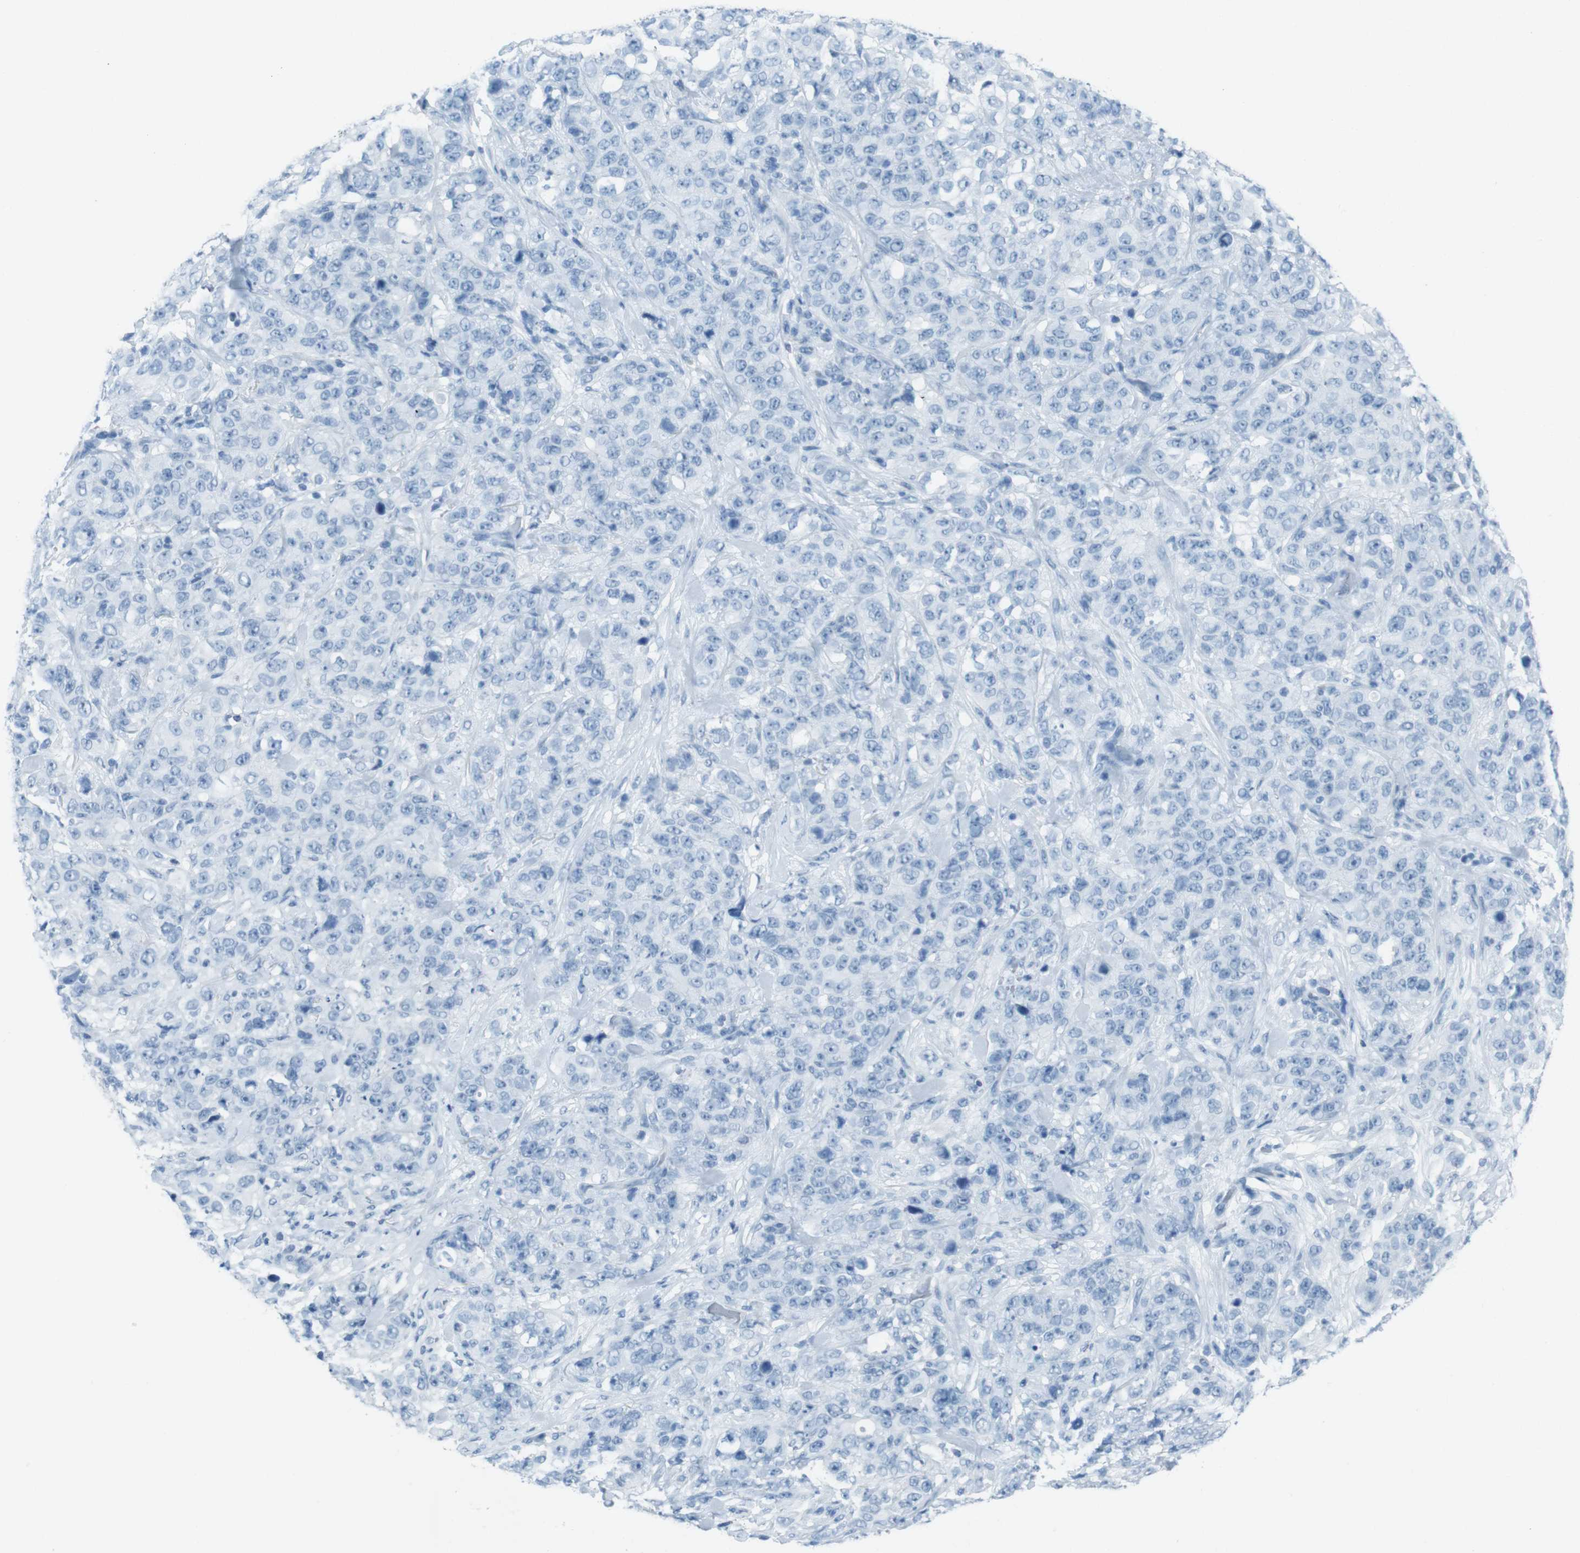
{"staining": {"intensity": "negative", "quantity": "none", "location": "none"}, "tissue": "stomach cancer", "cell_type": "Tumor cells", "image_type": "cancer", "snomed": [{"axis": "morphology", "description": "Adenocarcinoma, NOS"}, {"axis": "topography", "description": "Stomach"}], "caption": "Tumor cells are negative for protein expression in human stomach cancer. The staining is performed using DAB brown chromogen with nuclei counter-stained in using hematoxylin.", "gene": "TMEM207", "patient": {"sex": "male", "age": 48}}